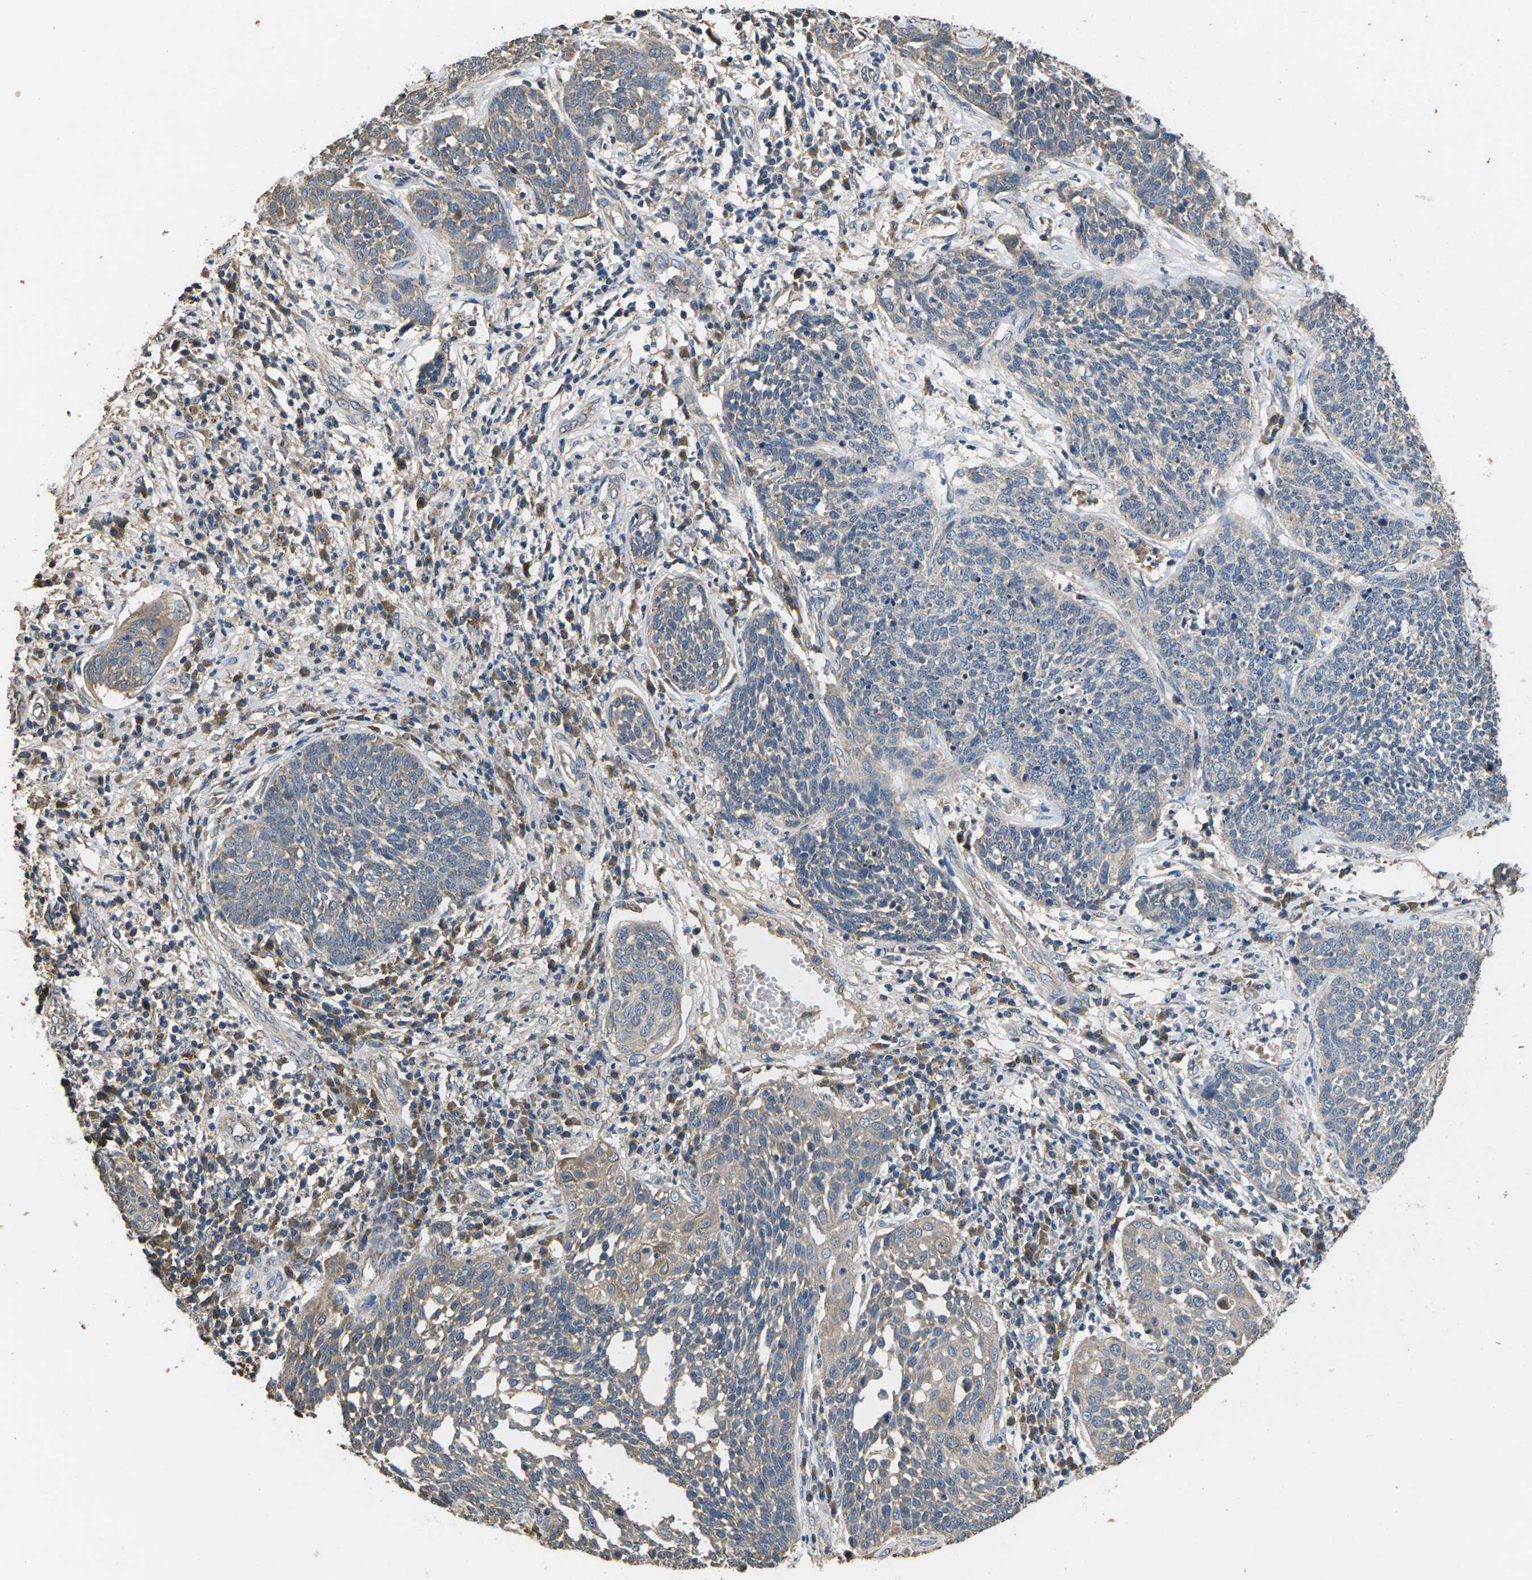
{"staining": {"intensity": "weak", "quantity": "<25%", "location": "cytoplasmic/membranous"}, "tissue": "cervical cancer", "cell_type": "Tumor cells", "image_type": "cancer", "snomed": [{"axis": "morphology", "description": "Squamous cell carcinoma, NOS"}, {"axis": "topography", "description": "Cervix"}], "caption": "Tumor cells show no significant protein positivity in squamous cell carcinoma (cervical). (DAB (3,3'-diaminobenzidine) IHC visualized using brightfield microscopy, high magnification).", "gene": "B4GAT1", "patient": {"sex": "female", "age": 34}}